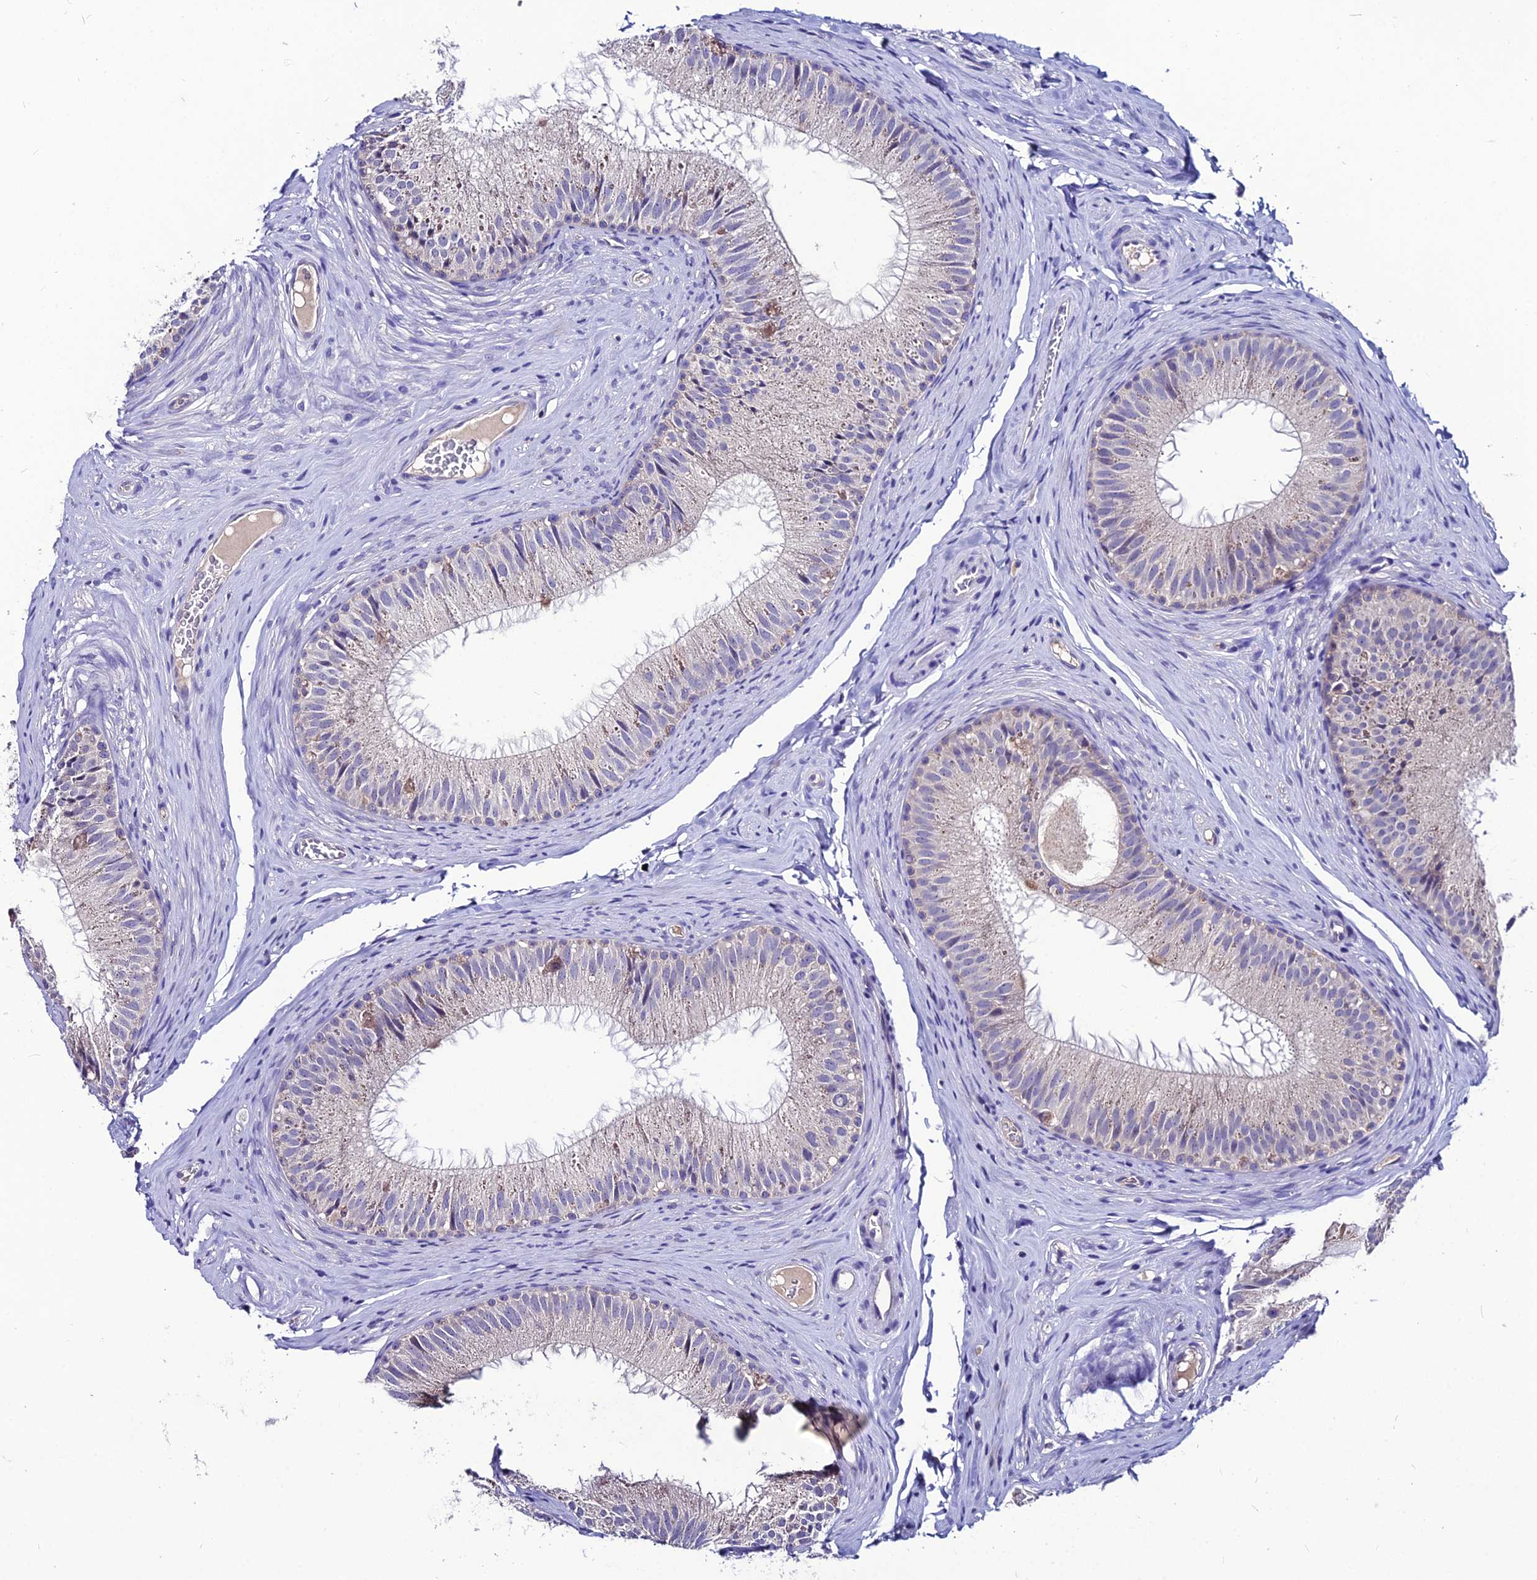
{"staining": {"intensity": "strong", "quantity": "<25%", "location": "cytoplasmic/membranous"}, "tissue": "epididymis", "cell_type": "Glandular cells", "image_type": "normal", "snomed": [{"axis": "morphology", "description": "Normal tissue, NOS"}, {"axis": "topography", "description": "Epididymis"}], "caption": "A brown stain labels strong cytoplasmic/membranous positivity of a protein in glandular cells of benign epididymis. The protein is shown in brown color, while the nuclei are stained blue.", "gene": "LGALS7", "patient": {"sex": "male", "age": 34}}